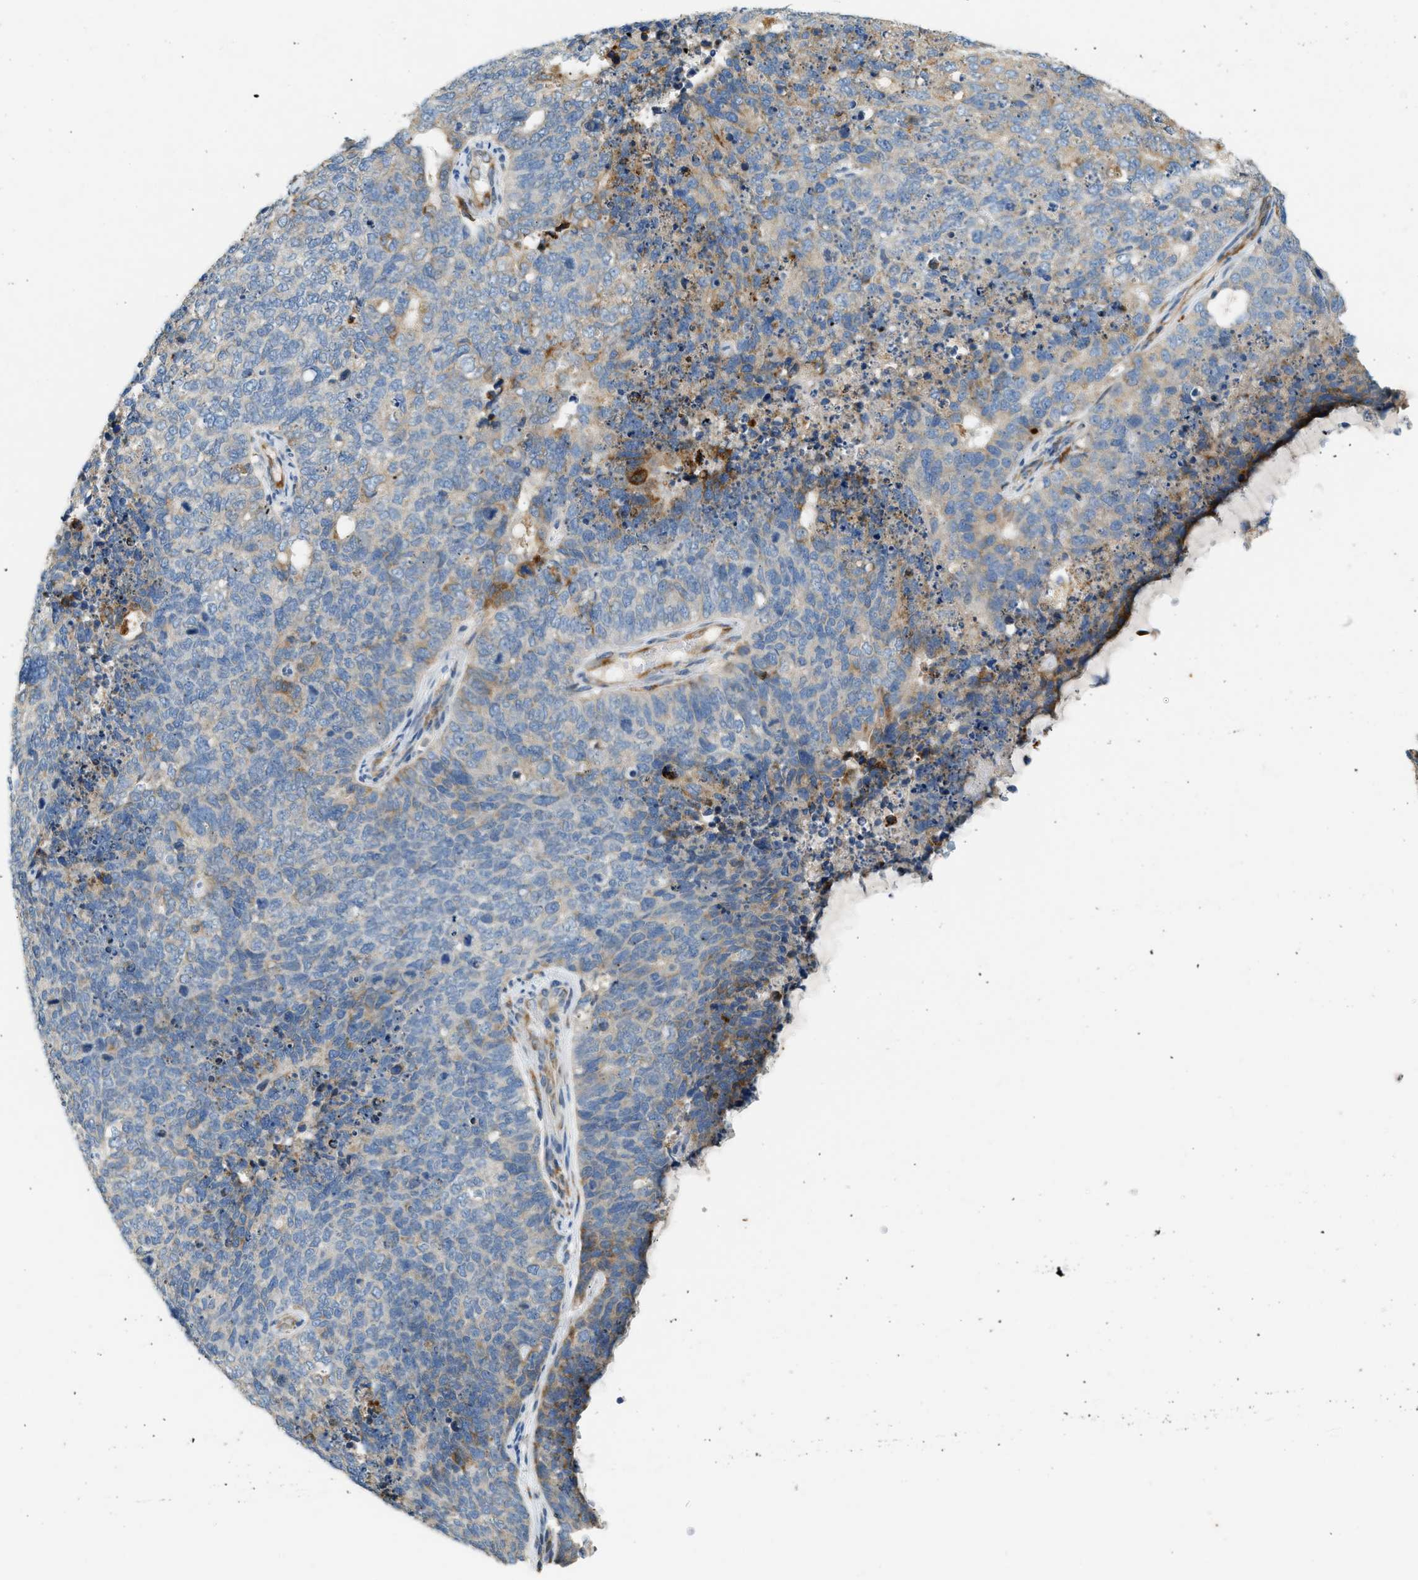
{"staining": {"intensity": "weak", "quantity": "<25%", "location": "cytoplasmic/membranous"}, "tissue": "cervical cancer", "cell_type": "Tumor cells", "image_type": "cancer", "snomed": [{"axis": "morphology", "description": "Squamous cell carcinoma, NOS"}, {"axis": "topography", "description": "Cervix"}], "caption": "This image is of cervical squamous cell carcinoma stained with immunohistochemistry to label a protein in brown with the nuclei are counter-stained blue. There is no expression in tumor cells.", "gene": "CTSB", "patient": {"sex": "female", "age": 63}}